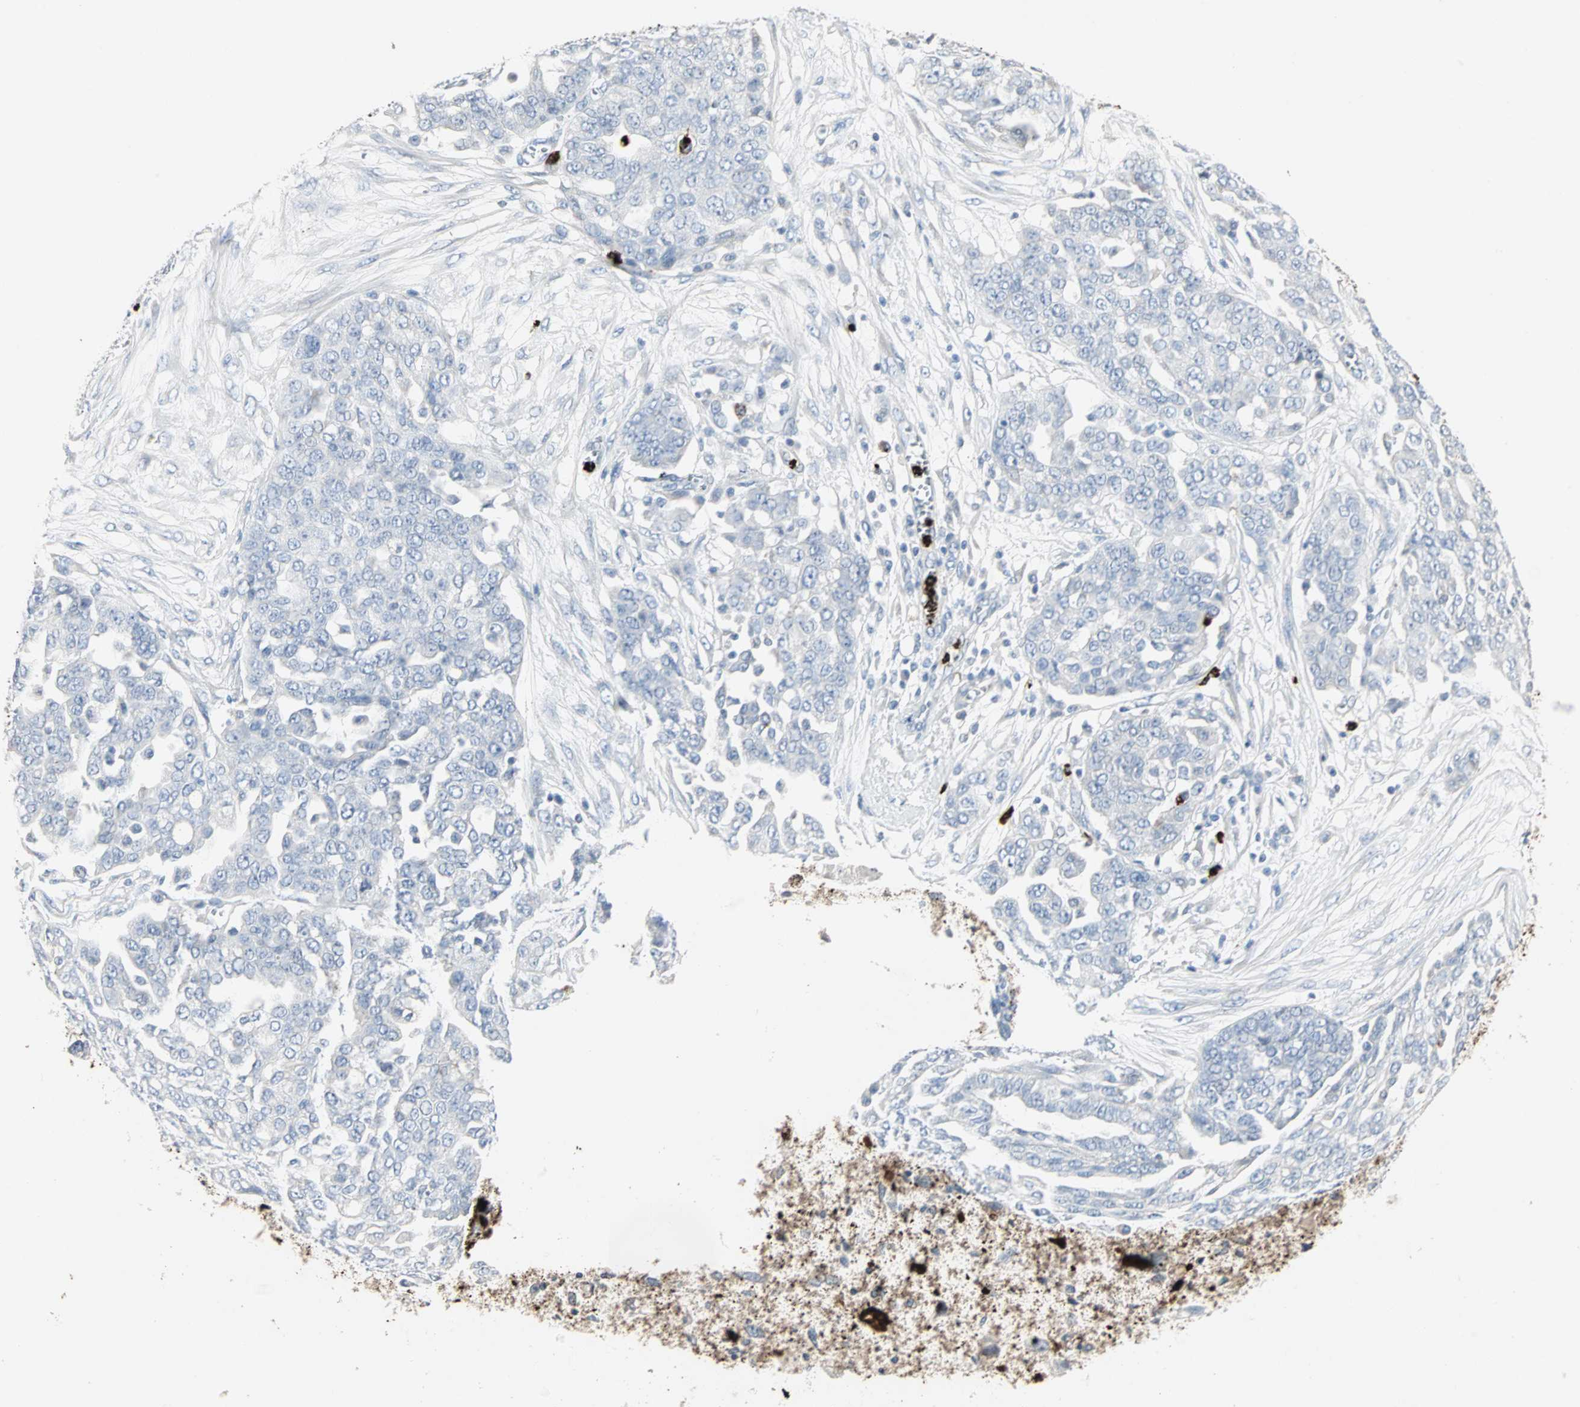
{"staining": {"intensity": "negative", "quantity": "none", "location": "none"}, "tissue": "ovarian cancer", "cell_type": "Tumor cells", "image_type": "cancer", "snomed": [{"axis": "morphology", "description": "Cystadenocarcinoma, serous, NOS"}, {"axis": "topography", "description": "Soft tissue"}, {"axis": "topography", "description": "Ovary"}], "caption": "Immunohistochemical staining of serous cystadenocarcinoma (ovarian) reveals no significant positivity in tumor cells.", "gene": "CEACAM6", "patient": {"sex": "female", "age": 57}}